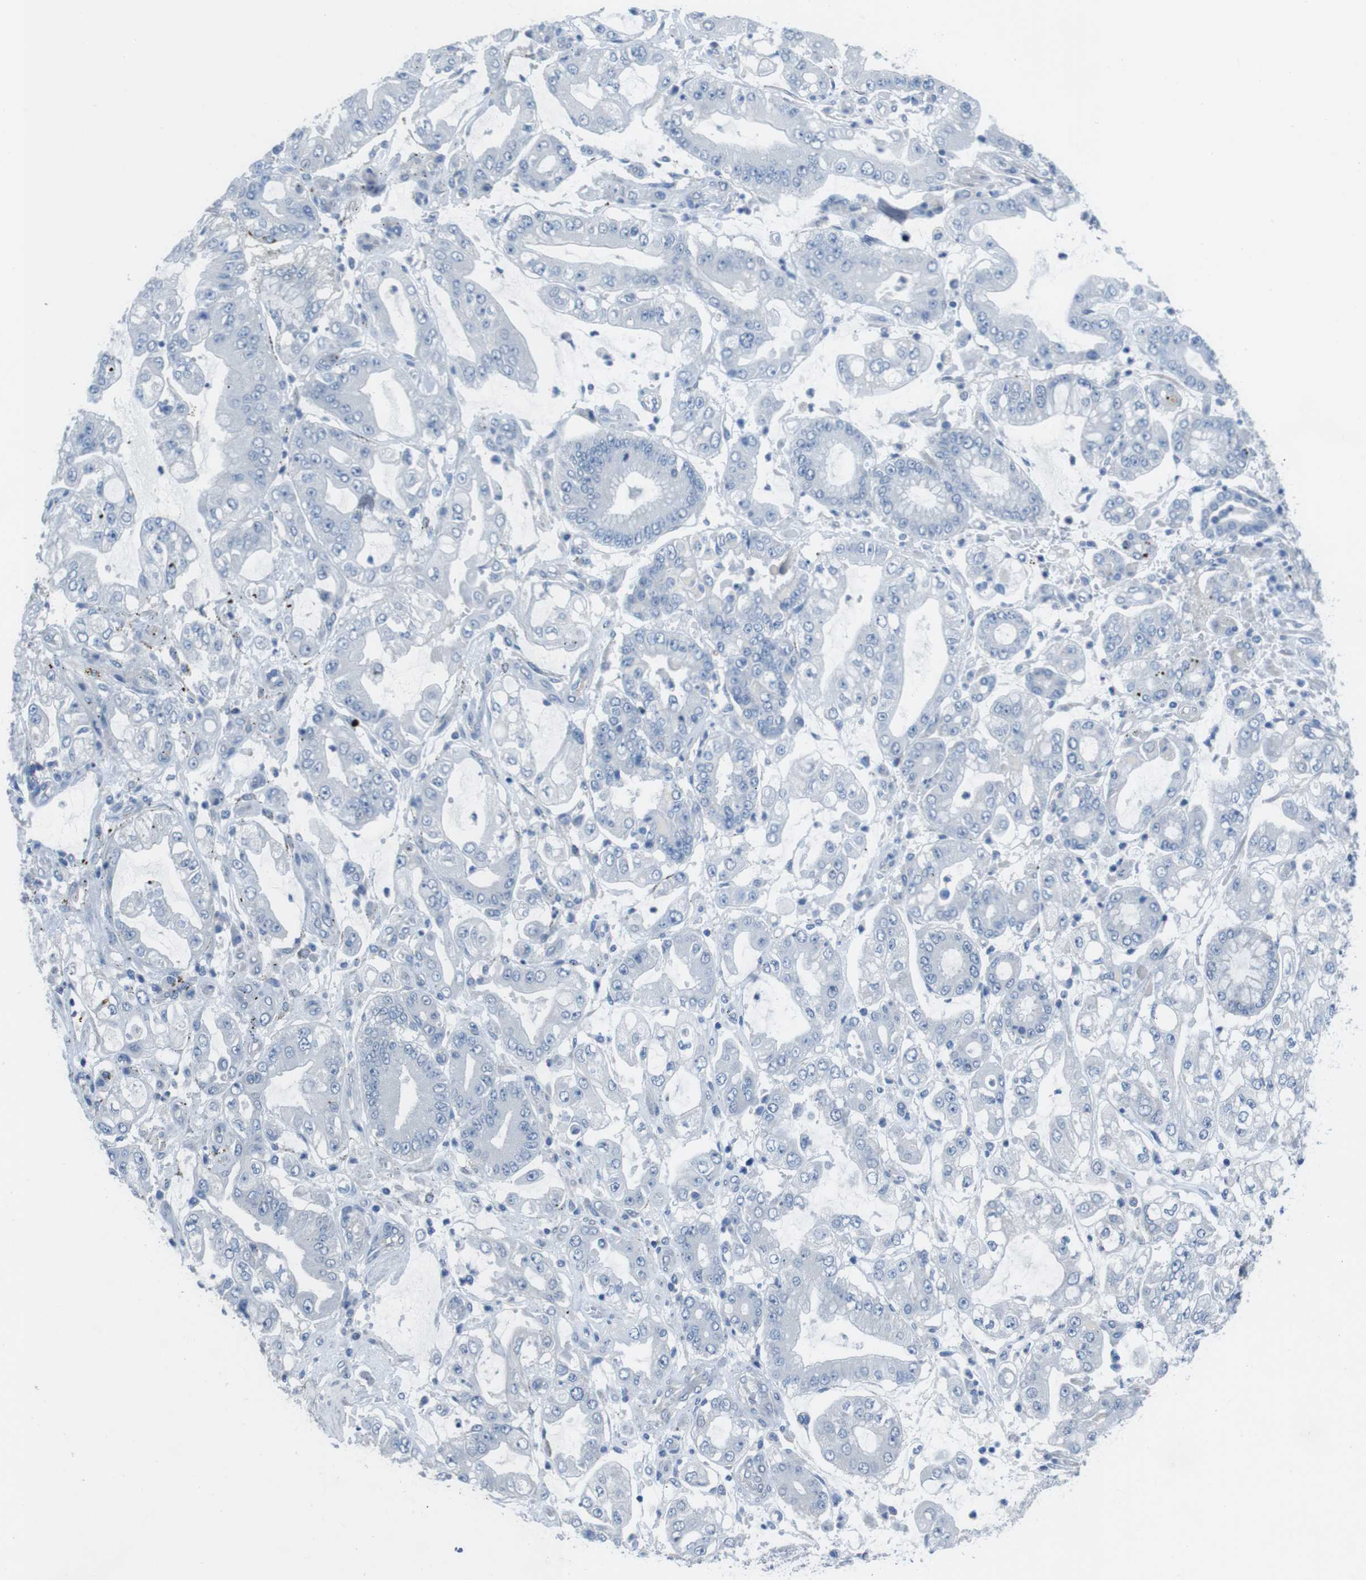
{"staining": {"intensity": "negative", "quantity": "none", "location": "none"}, "tissue": "stomach cancer", "cell_type": "Tumor cells", "image_type": "cancer", "snomed": [{"axis": "morphology", "description": "Adenocarcinoma, NOS"}, {"axis": "topography", "description": "Stomach"}], "caption": "The photomicrograph displays no staining of tumor cells in adenocarcinoma (stomach).", "gene": "CYP2C8", "patient": {"sex": "male", "age": 76}}